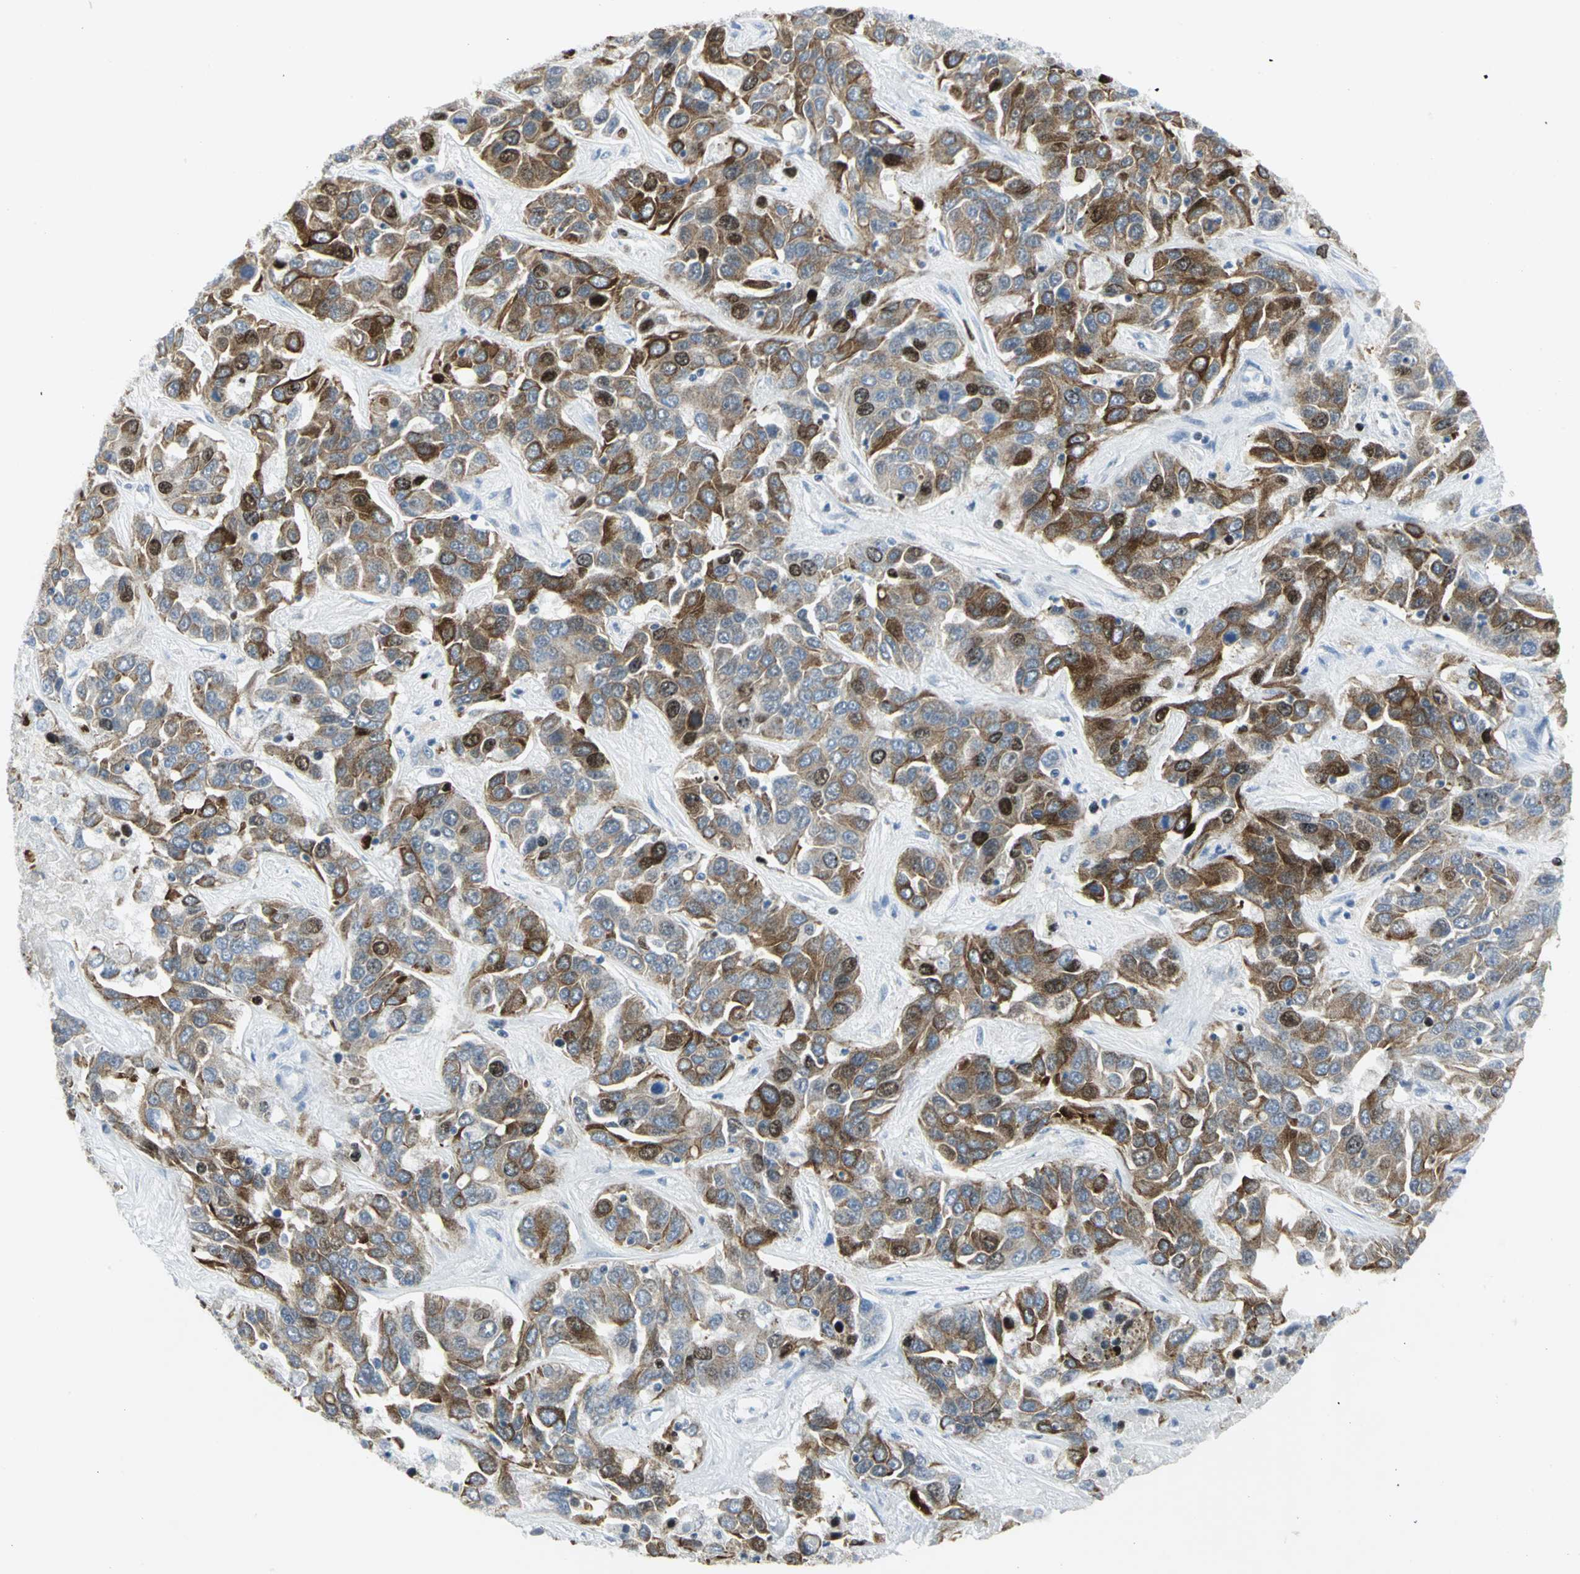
{"staining": {"intensity": "strong", "quantity": "25%-75%", "location": "cytoplasmic/membranous"}, "tissue": "liver cancer", "cell_type": "Tumor cells", "image_type": "cancer", "snomed": [{"axis": "morphology", "description": "Cholangiocarcinoma"}, {"axis": "topography", "description": "Liver"}], "caption": "The image reveals immunohistochemical staining of cholangiocarcinoma (liver). There is strong cytoplasmic/membranous staining is identified in about 25%-75% of tumor cells.", "gene": "RPA1", "patient": {"sex": "female", "age": 52}}